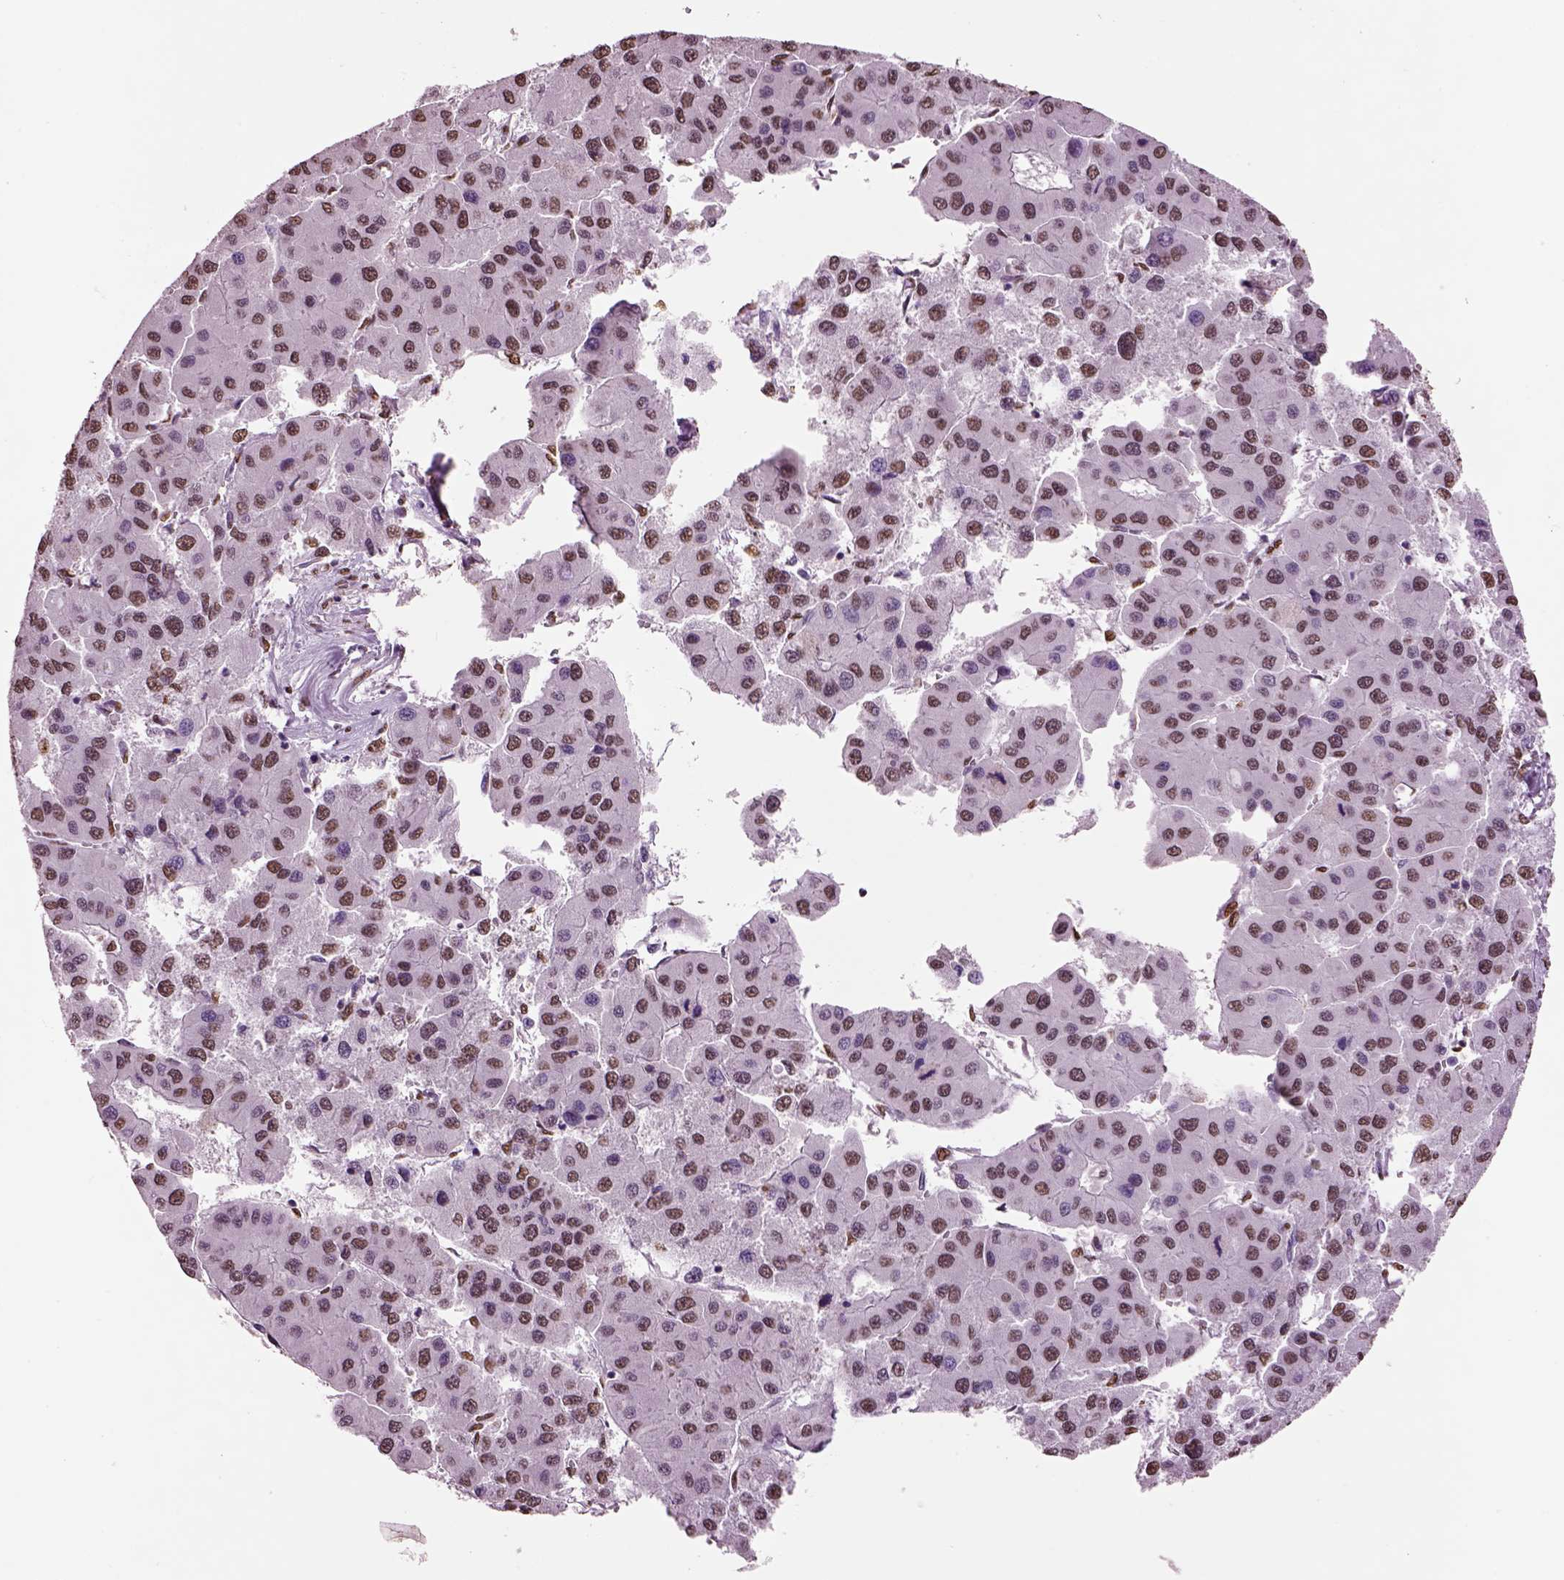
{"staining": {"intensity": "moderate", "quantity": ">75%", "location": "nuclear"}, "tissue": "liver cancer", "cell_type": "Tumor cells", "image_type": "cancer", "snomed": [{"axis": "morphology", "description": "Carcinoma, Hepatocellular, NOS"}, {"axis": "topography", "description": "Liver"}], "caption": "The immunohistochemical stain highlights moderate nuclear positivity in tumor cells of liver cancer (hepatocellular carcinoma) tissue. Immunohistochemistry stains the protein of interest in brown and the nuclei are stained blue.", "gene": "DDX3X", "patient": {"sex": "male", "age": 73}}